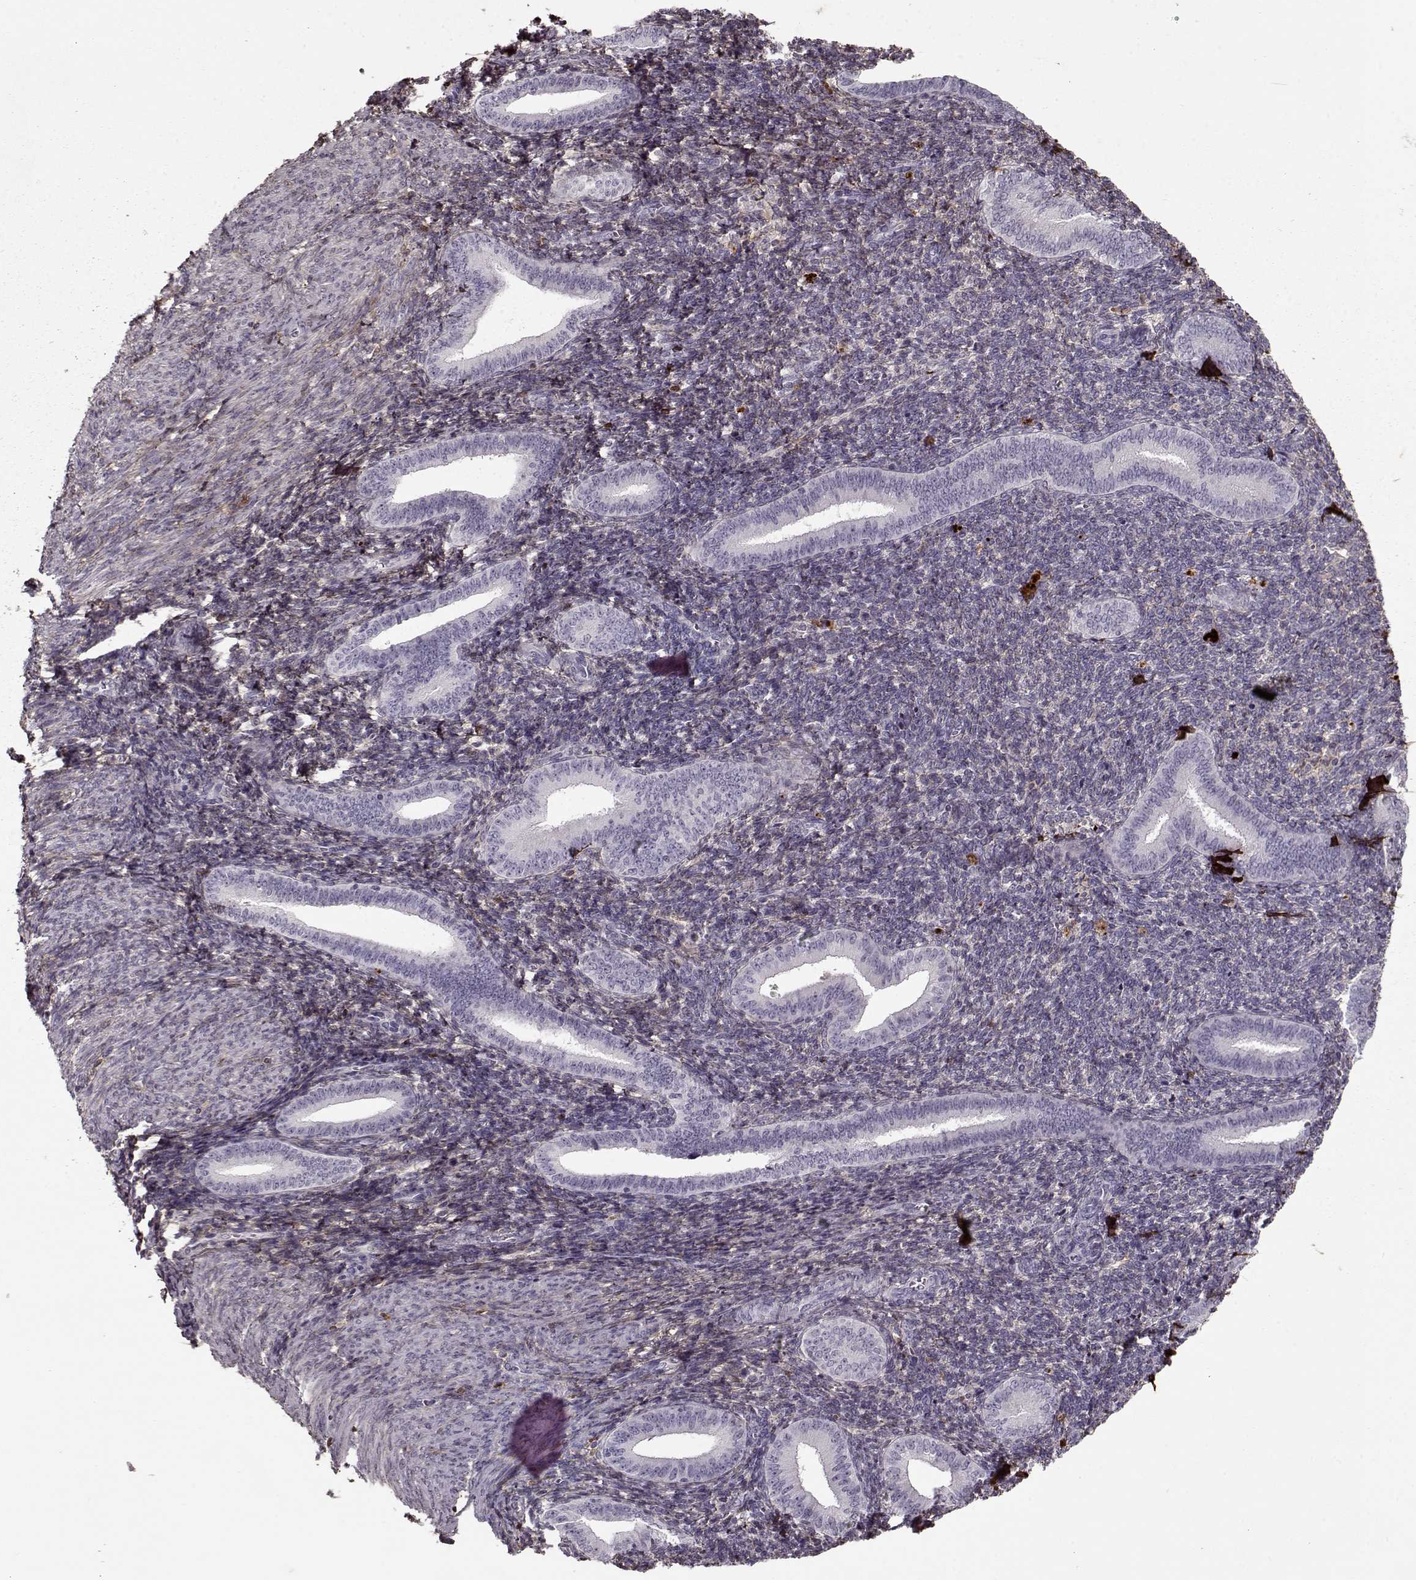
{"staining": {"intensity": "weak", "quantity": "<25%", "location": "cytoplasmic/membranous"}, "tissue": "endometrium", "cell_type": "Cells in endometrial stroma", "image_type": "normal", "snomed": [{"axis": "morphology", "description": "Normal tissue, NOS"}, {"axis": "topography", "description": "Endometrium"}], "caption": "IHC of normal endometrium reveals no staining in cells in endometrial stroma.", "gene": "LUM", "patient": {"sex": "female", "age": 25}}